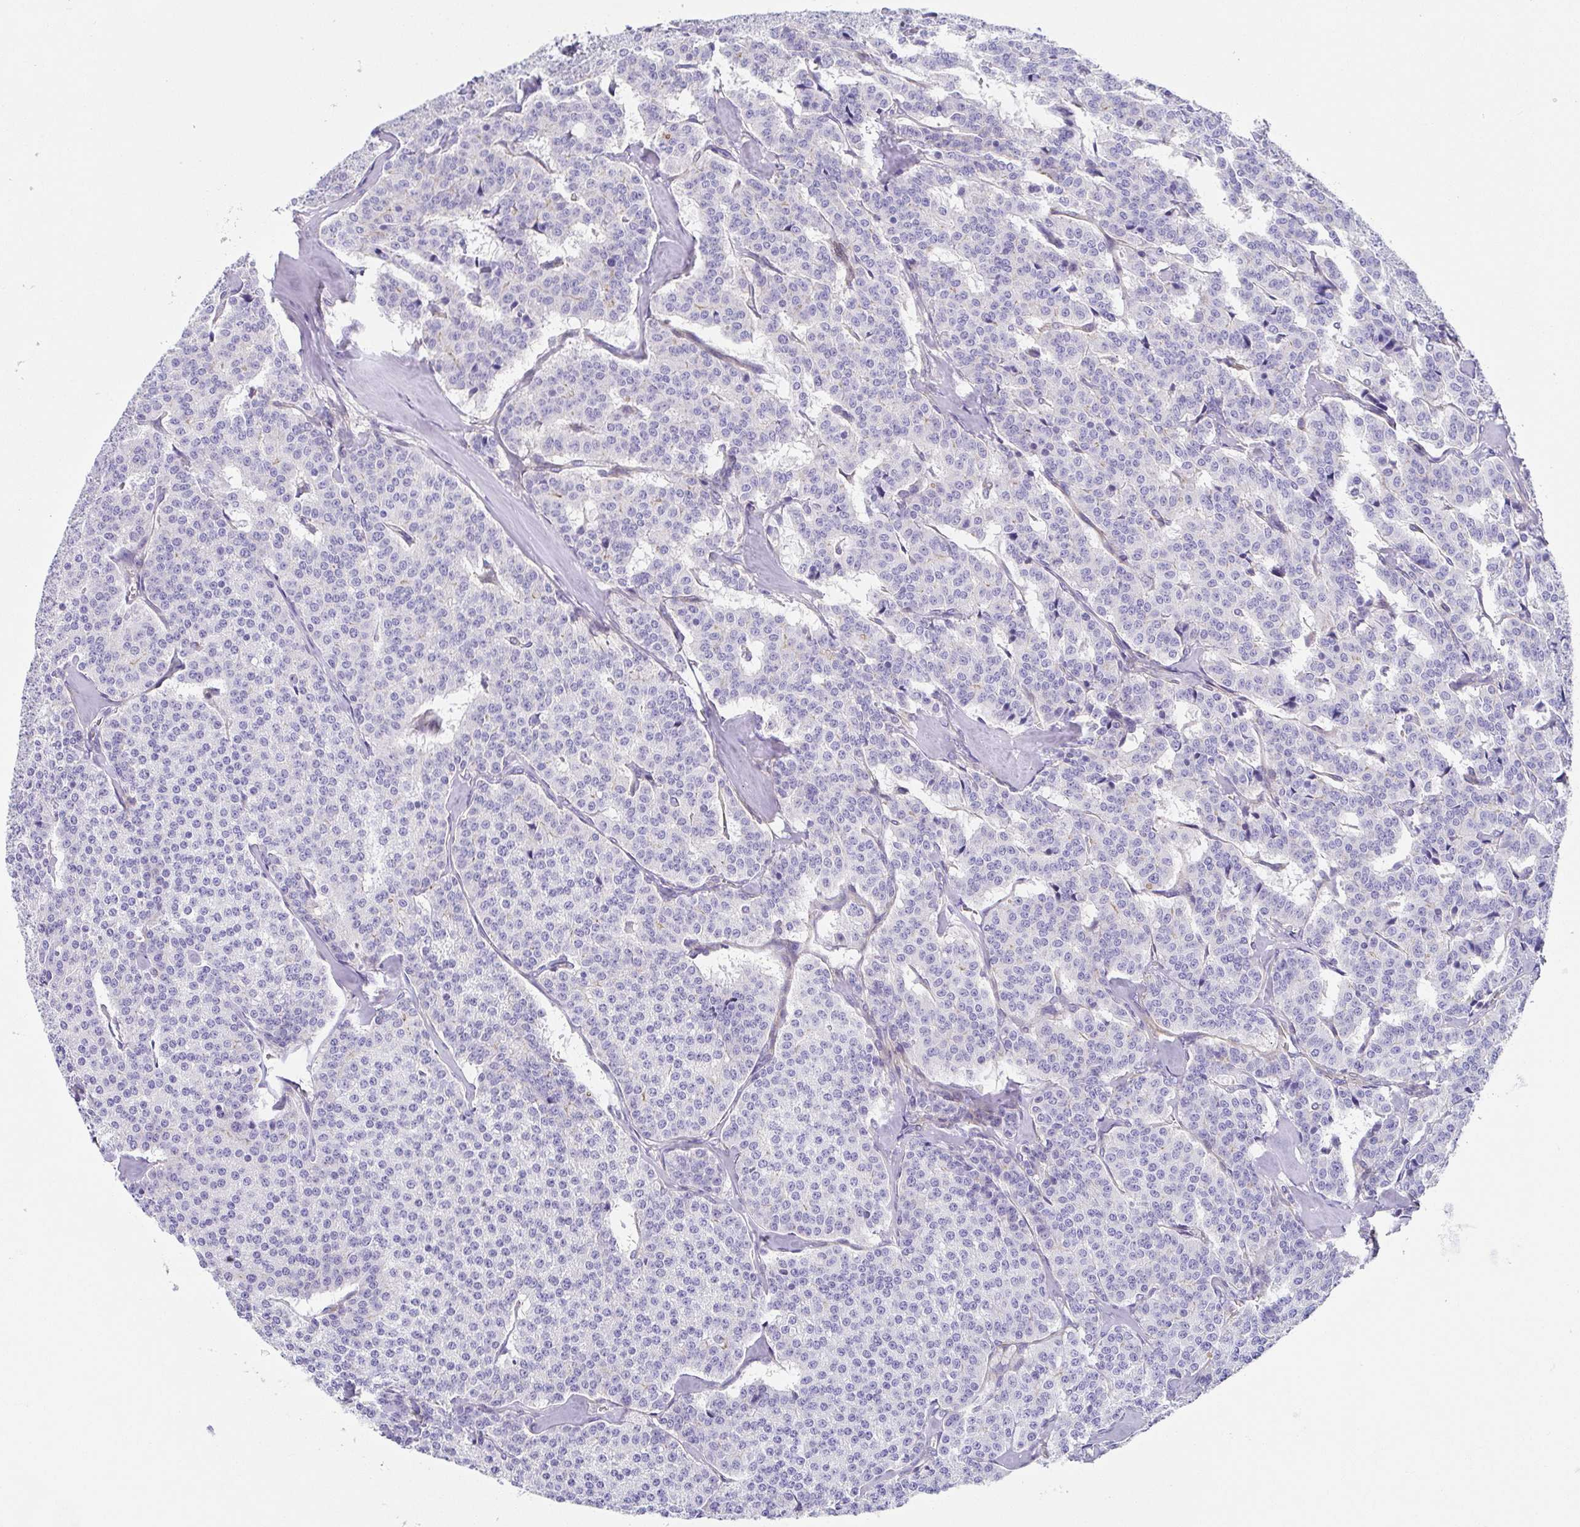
{"staining": {"intensity": "negative", "quantity": "none", "location": "none"}, "tissue": "carcinoid", "cell_type": "Tumor cells", "image_type": "cancer", "snomed": [{"axis": "morphology", "description": "Normal tissue, NOS"}, {"axis": "morphology", "description": "Carcinoid, malignant, NOS"}, {"axis": "topography", "description": "Lung"}], "caption": "Tumor cells show no significant protein staining in carcinoid.", "gene": "TRAM2", "patient": {"sex": "female", "age": 46}}